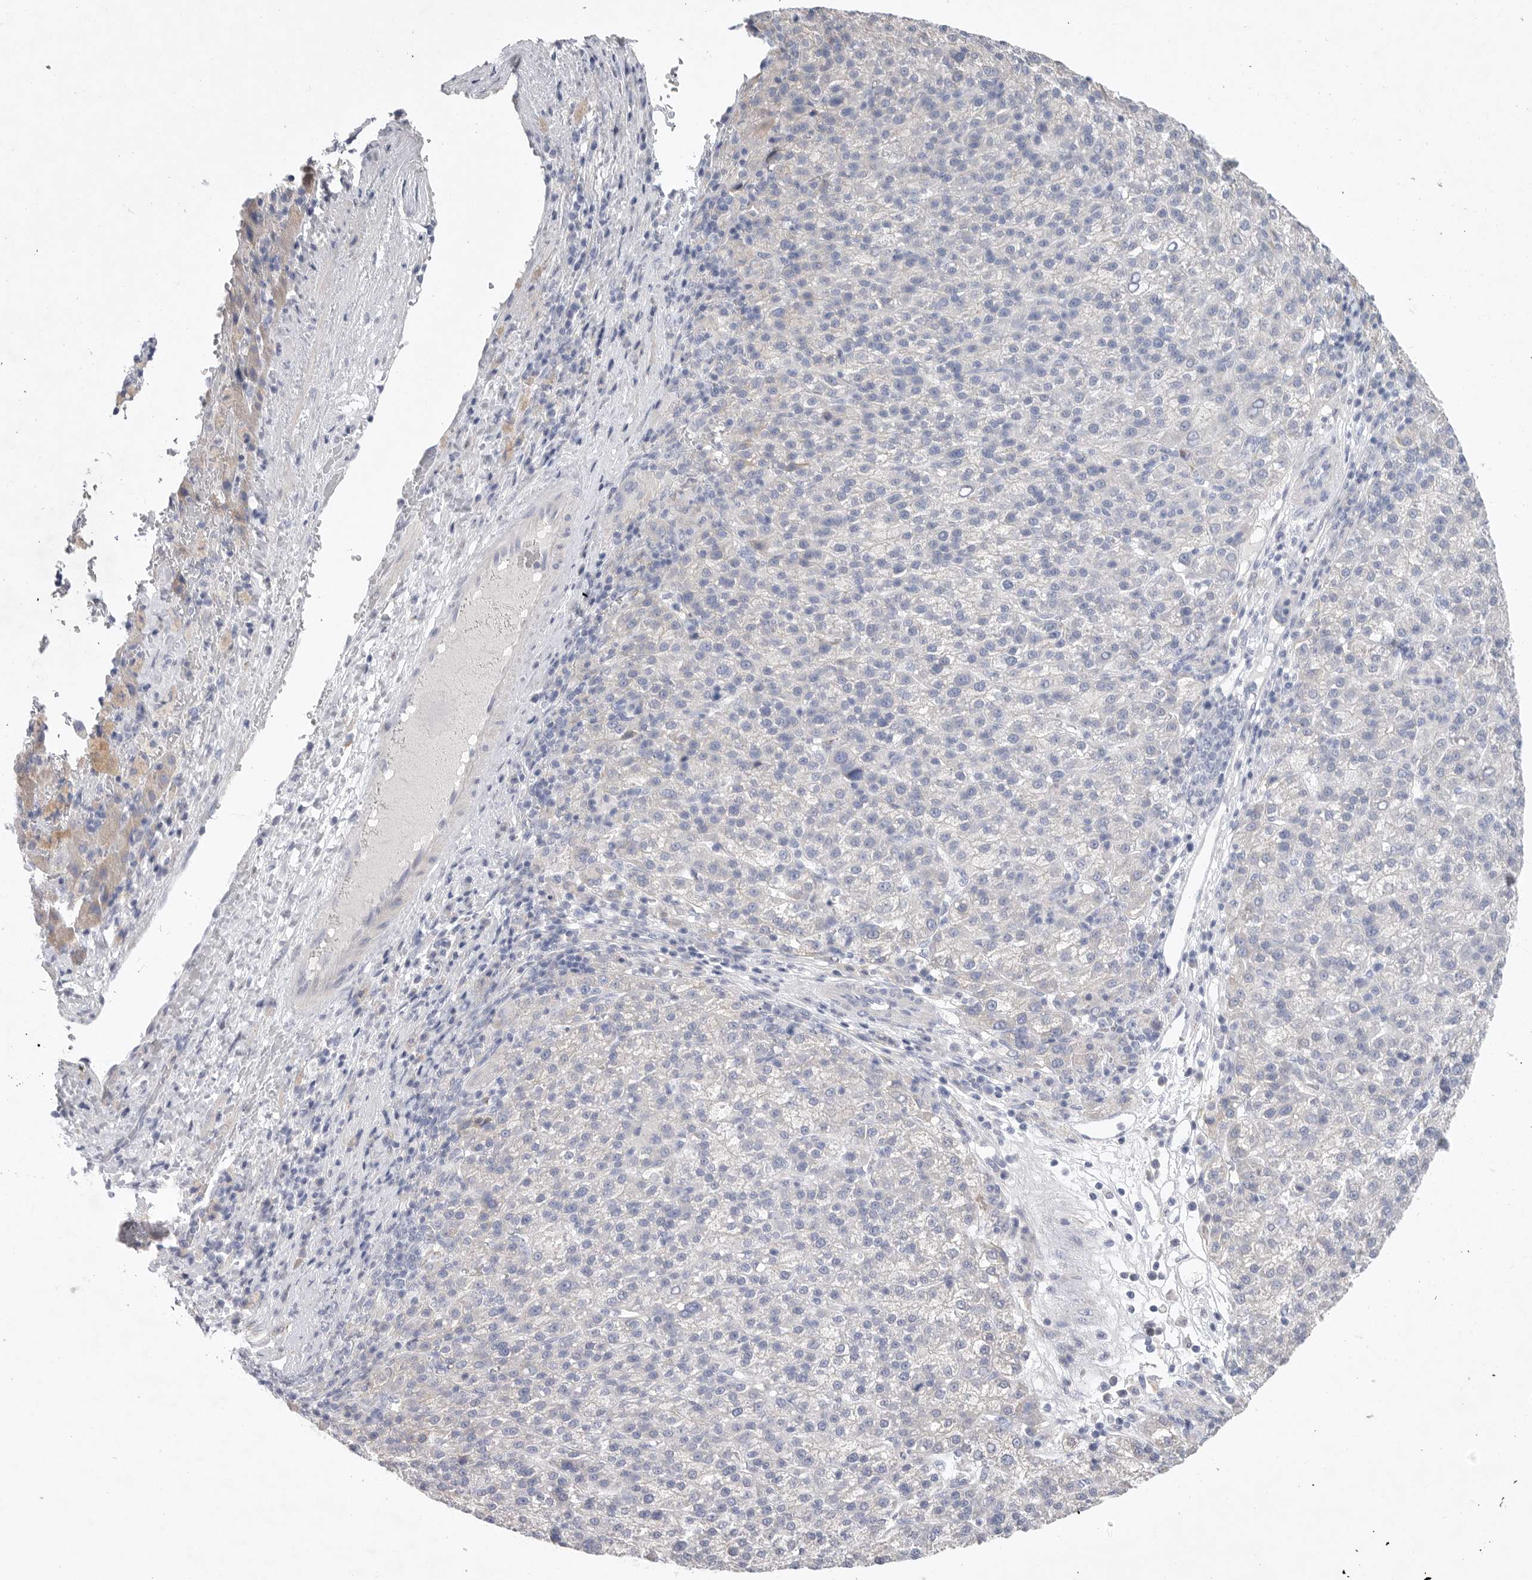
{"staining": {"intensity": "negative", "quantity": "none", "location": "none"}, "tissue": "liver cancer", "cell_type": "Tumor cells", "image_type": "cancer", "snomed": [{"axis": "morphology", "description": "Carcinoma, Hepatocellular, NOS"}, {"axis": "topography", "description": "Liver"}], "caption": "A photomicrograph of human liver cancer is negative for staining in tumor cells.", "gene": "CAMK2B", "patient": {"sex": "female", "age": 58}}